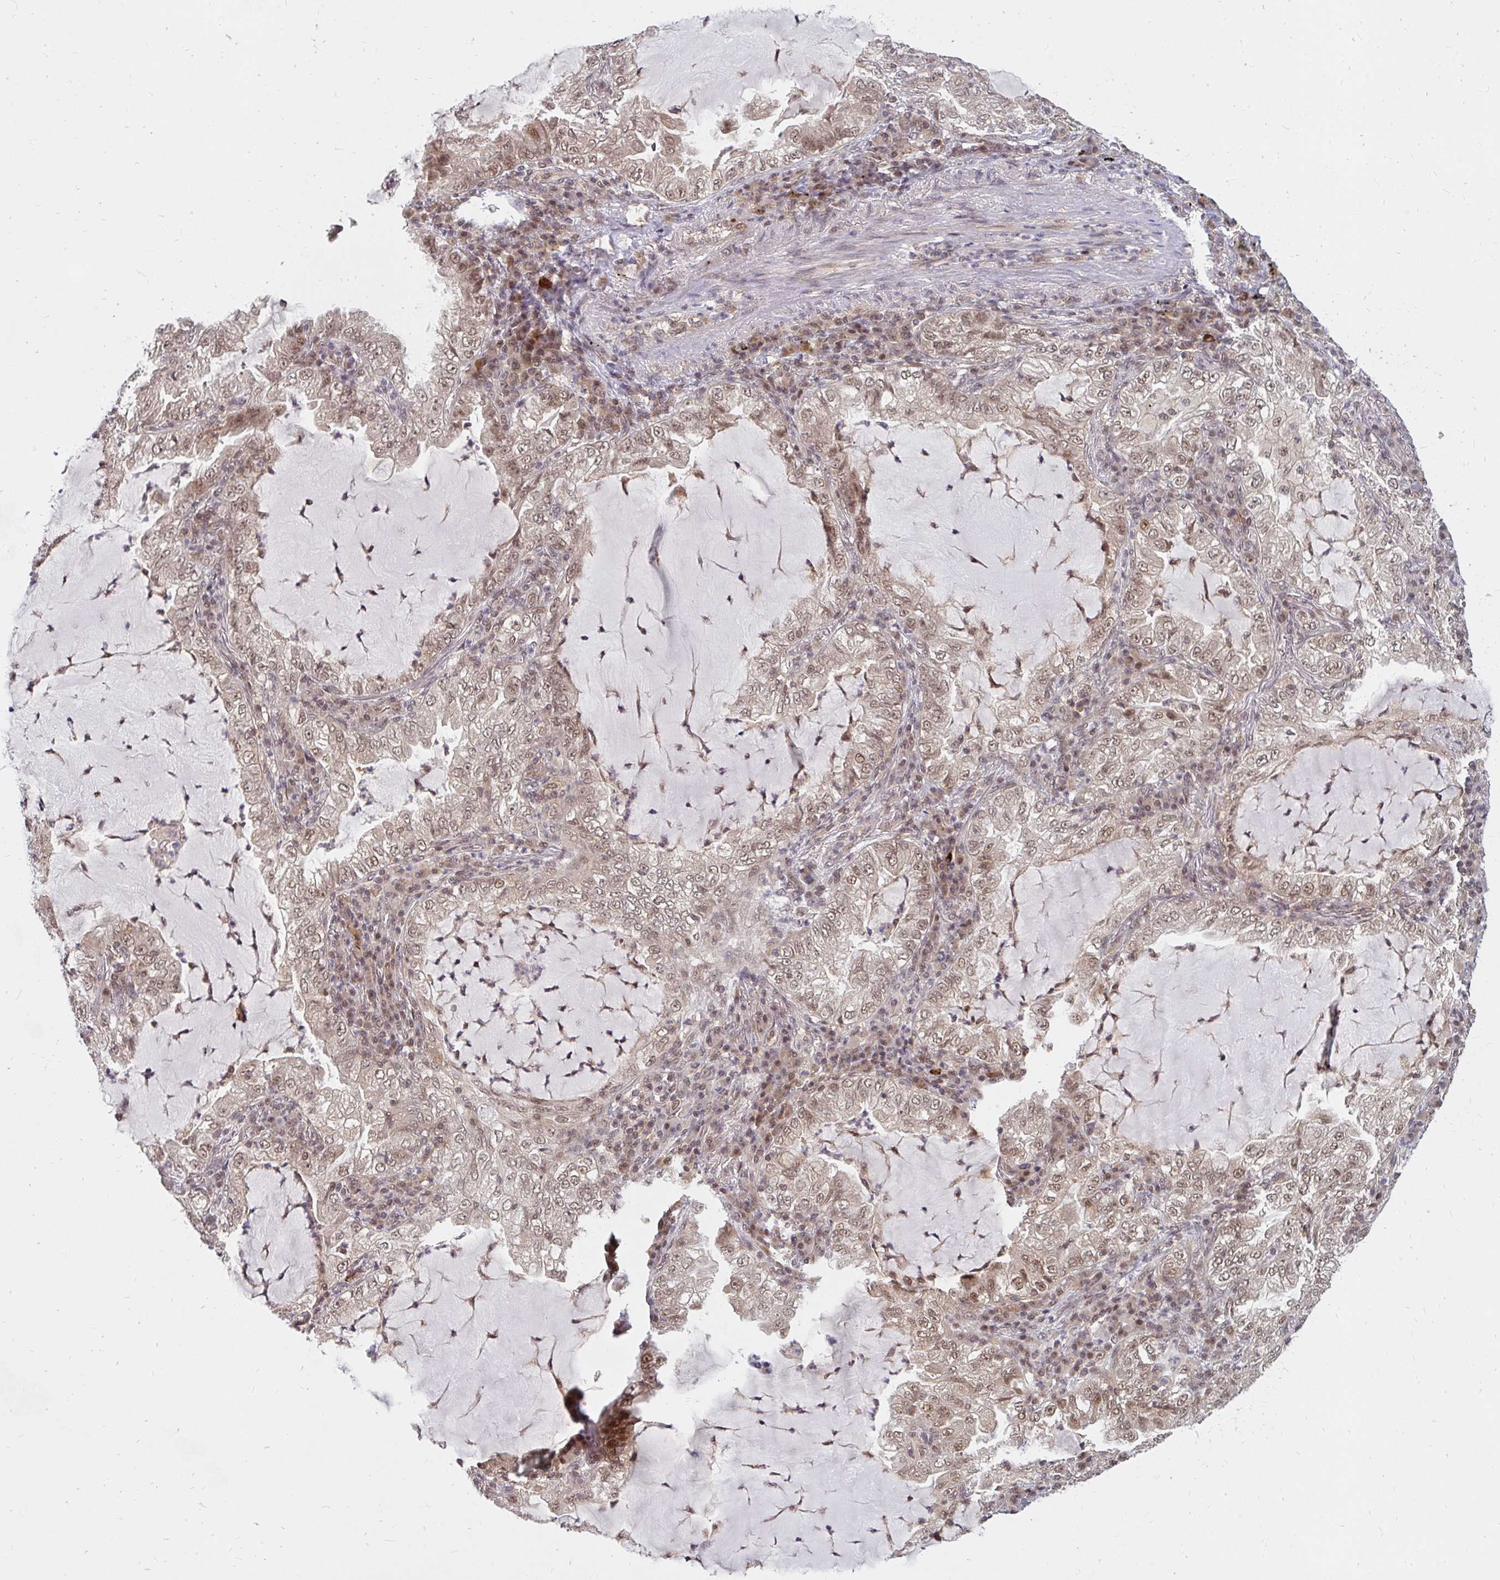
{"staining": {"intensity": "weak", "quantity": ">75%", "location": "nuclear"}, "tissue": "lung cancer", "cell_type": "Tumor cells", "image_type": "cancer", "snomed": [{"axis": "morphology", "description": "Adenocarcinoma, NOS"}, {"axis": "topography", "description": "Lung"}], "caption": "Protein expression analysis of adenocarcinoma (lung) exhibits weak nuclear staining in about >75% of tumor cells.", "gene": "GTF3C6", "patient": {"sex": "female", "age": 73}}